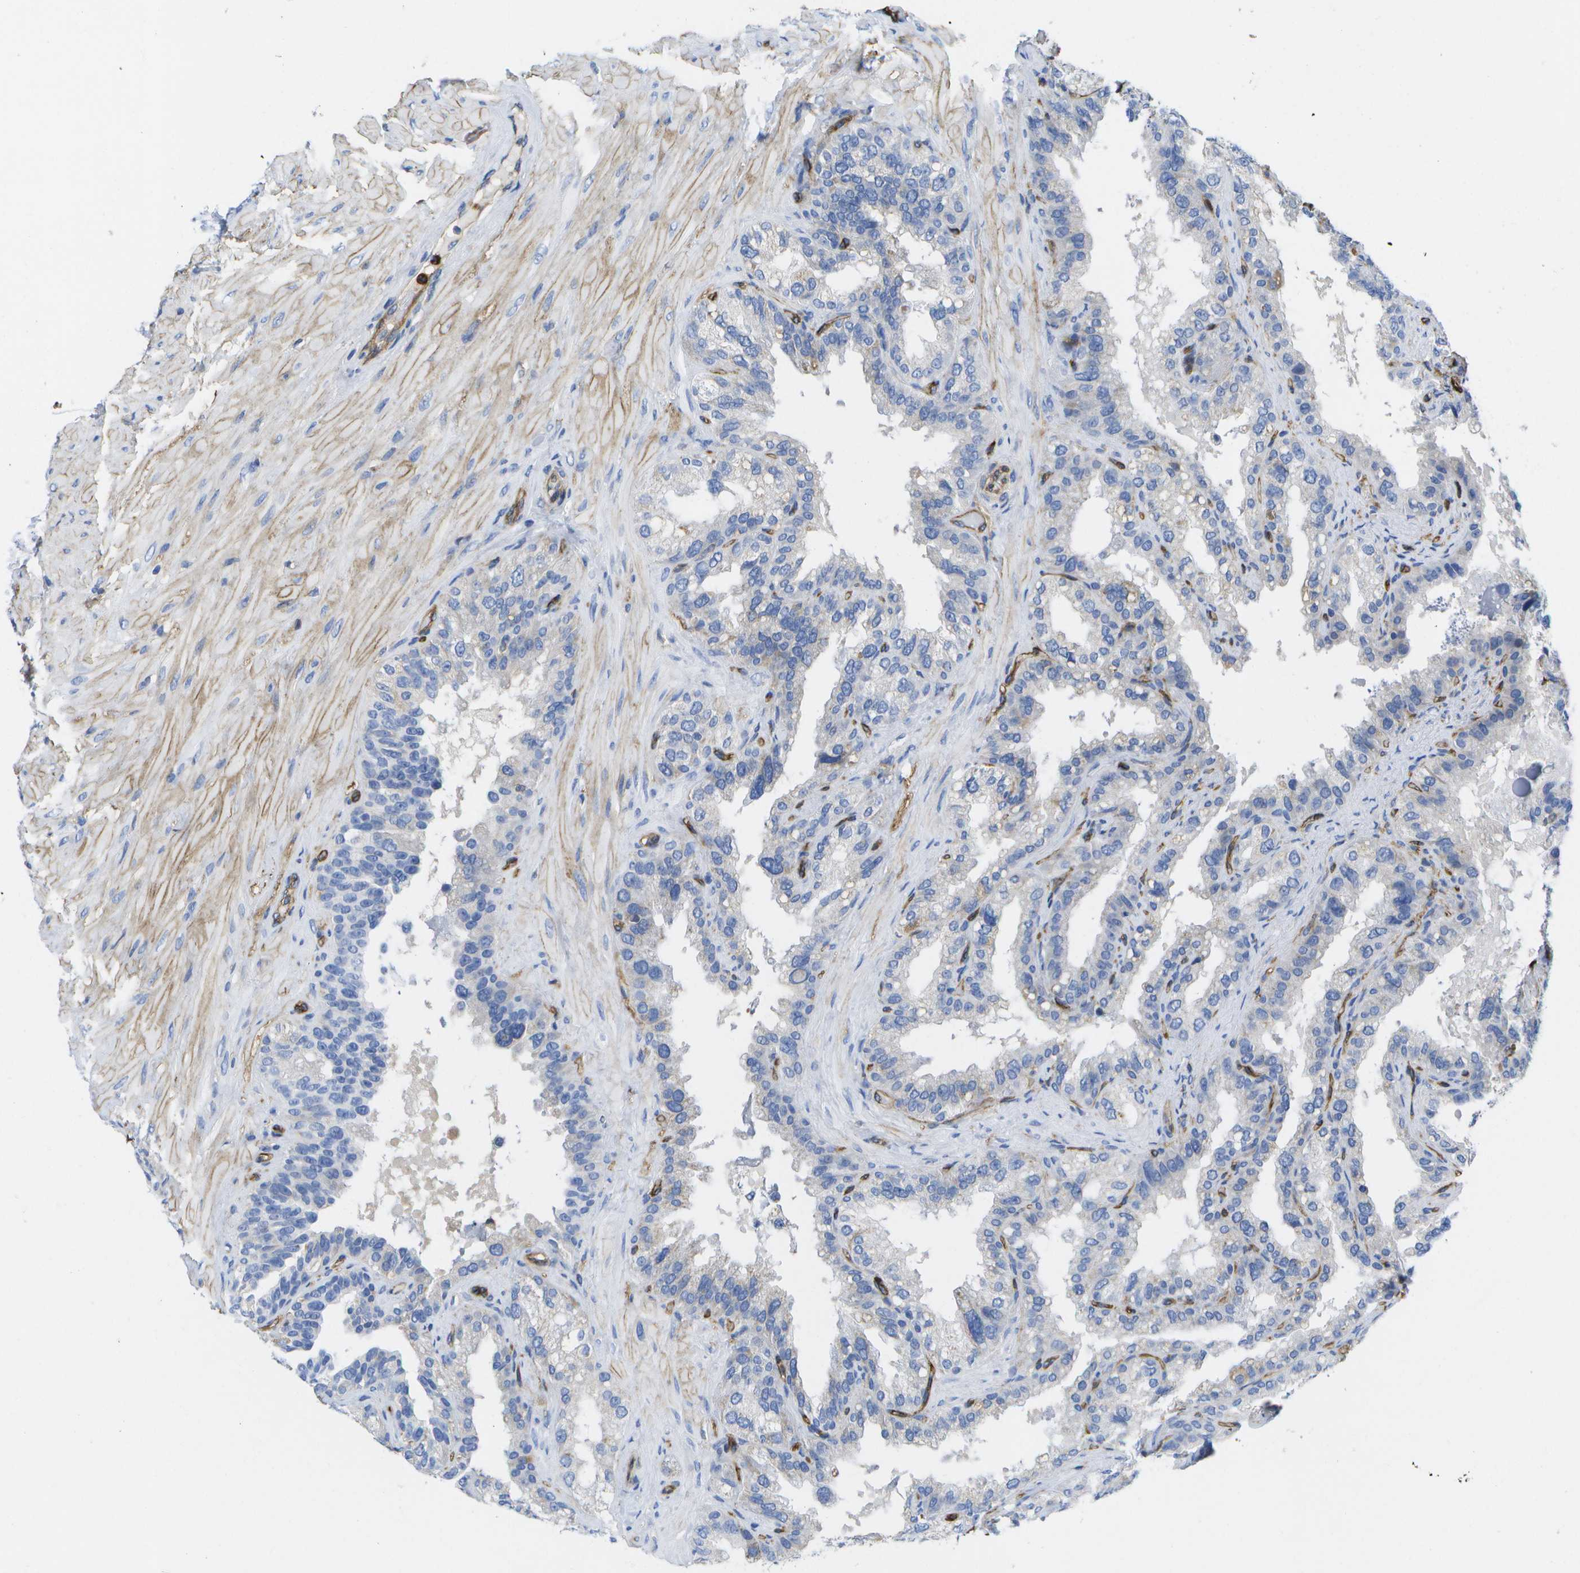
{"staining": {"intensity": "negative", "quantity": "none", "location": "none"}, "tissue": "seminal vesicle", "cell_type": "Glandular cells", "image_type": "normal", "snomed": [{"axis": "morphology", "description": "Normal tissue, NOS"}, {"axis": "topography", "description": "Seminal veicle"}], "caption": "Immunohistochemical staining of benign seminal vesicle reveals no significant expression in glandular cells.", "gene": "DYSF", "patient": {"sex": "male", "age": 68}}